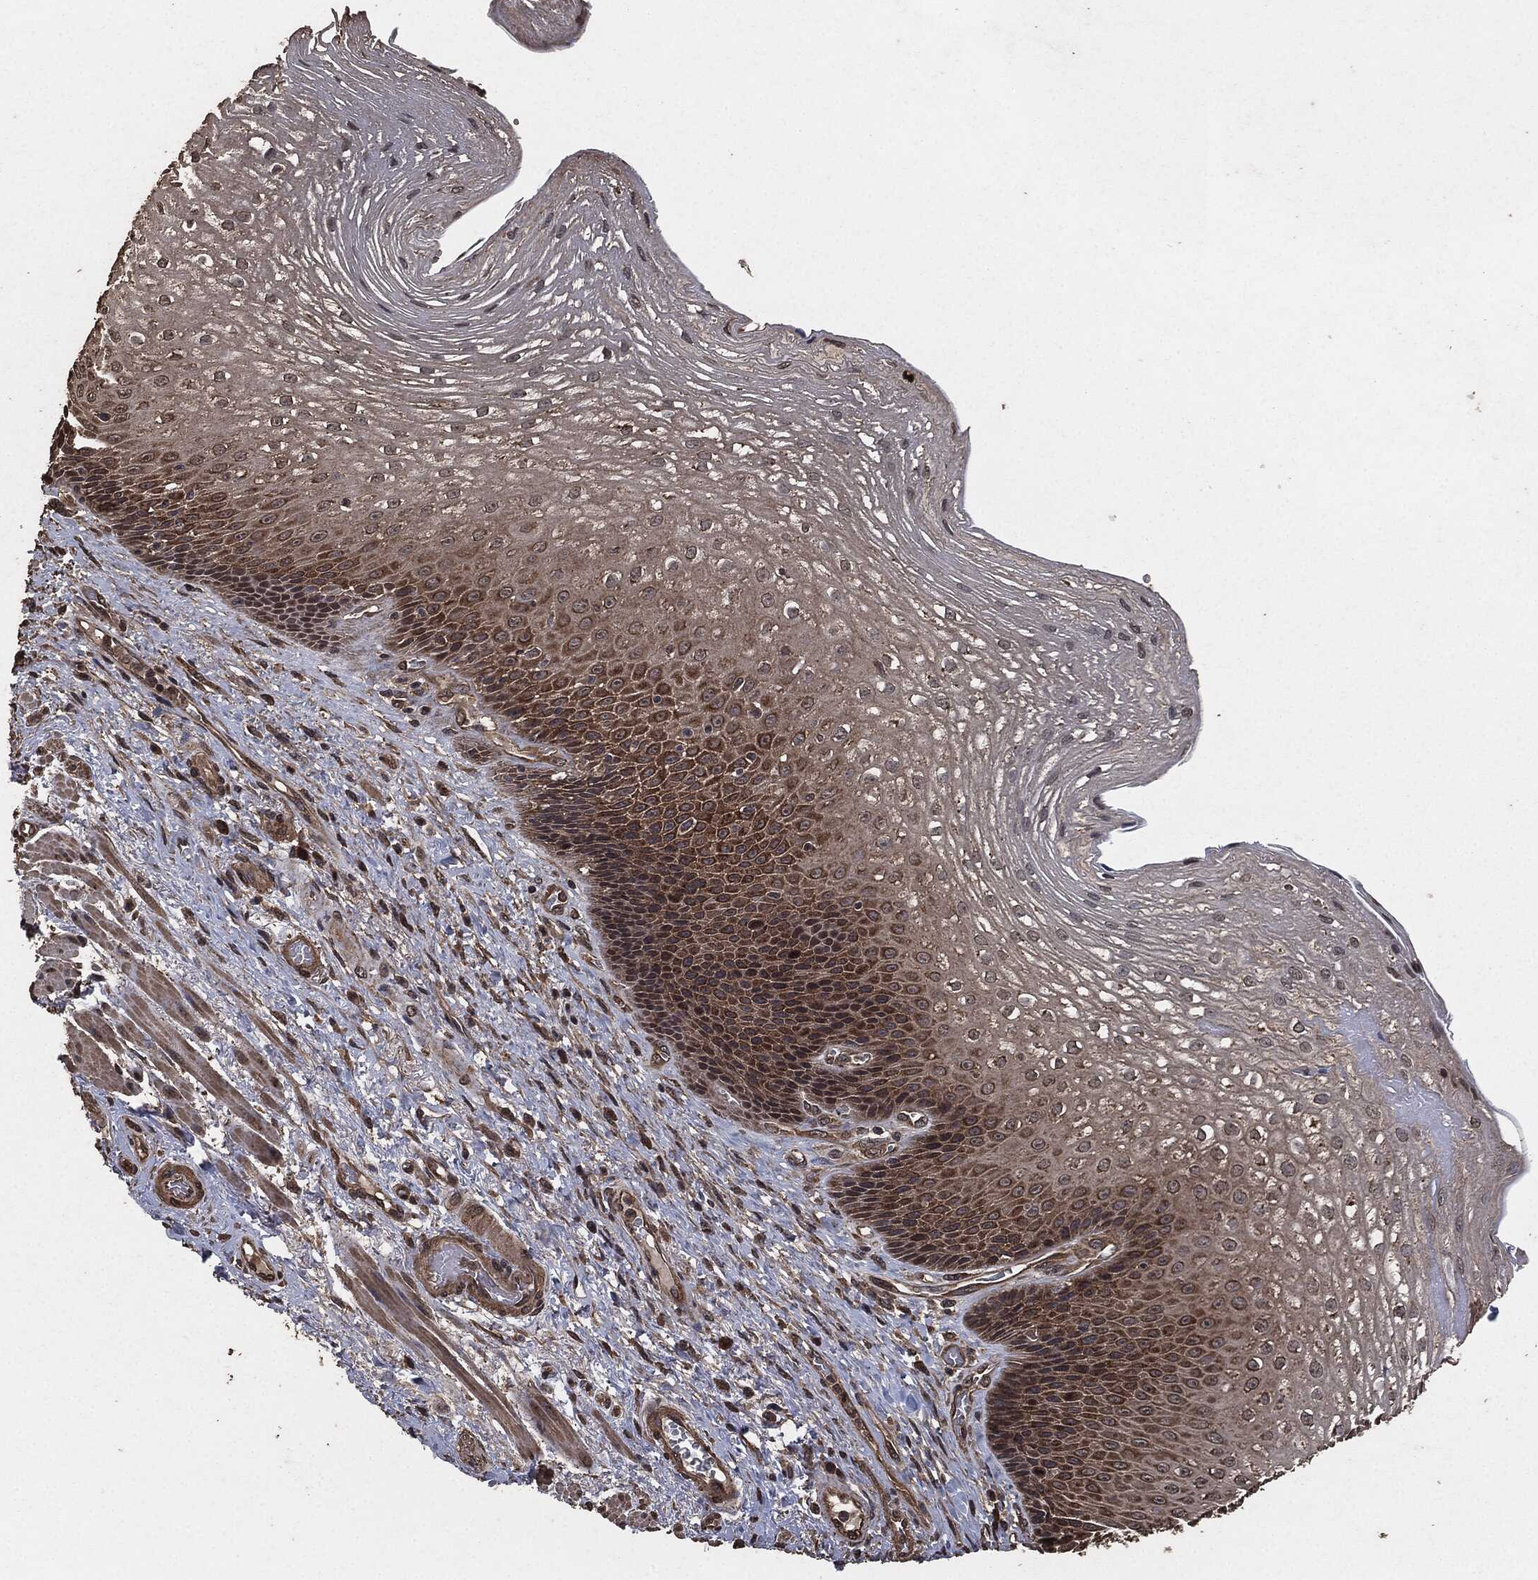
{"staining": {"intensity": "moderate", "quantity": "<25%", "location": "cytoplasmic/membranous"}, "tissue": "esophagus", "cell_type": "Squamous epithelial cells", "image_type": "normal", "snomed": [{"axis": "morphology", "description": "Normal tissue, NOS"}, {"axis": "topography", "description": "Esophagus"}], "caption": "Unremarkable esophagus demonstrates moderate cytoplasmic/membranous expression in about <25% of squamous epithelial cells, visualized by immunohistochemistry.", "gene": "AKT1S1", "patient": {"sex": "male", "age": 63}}